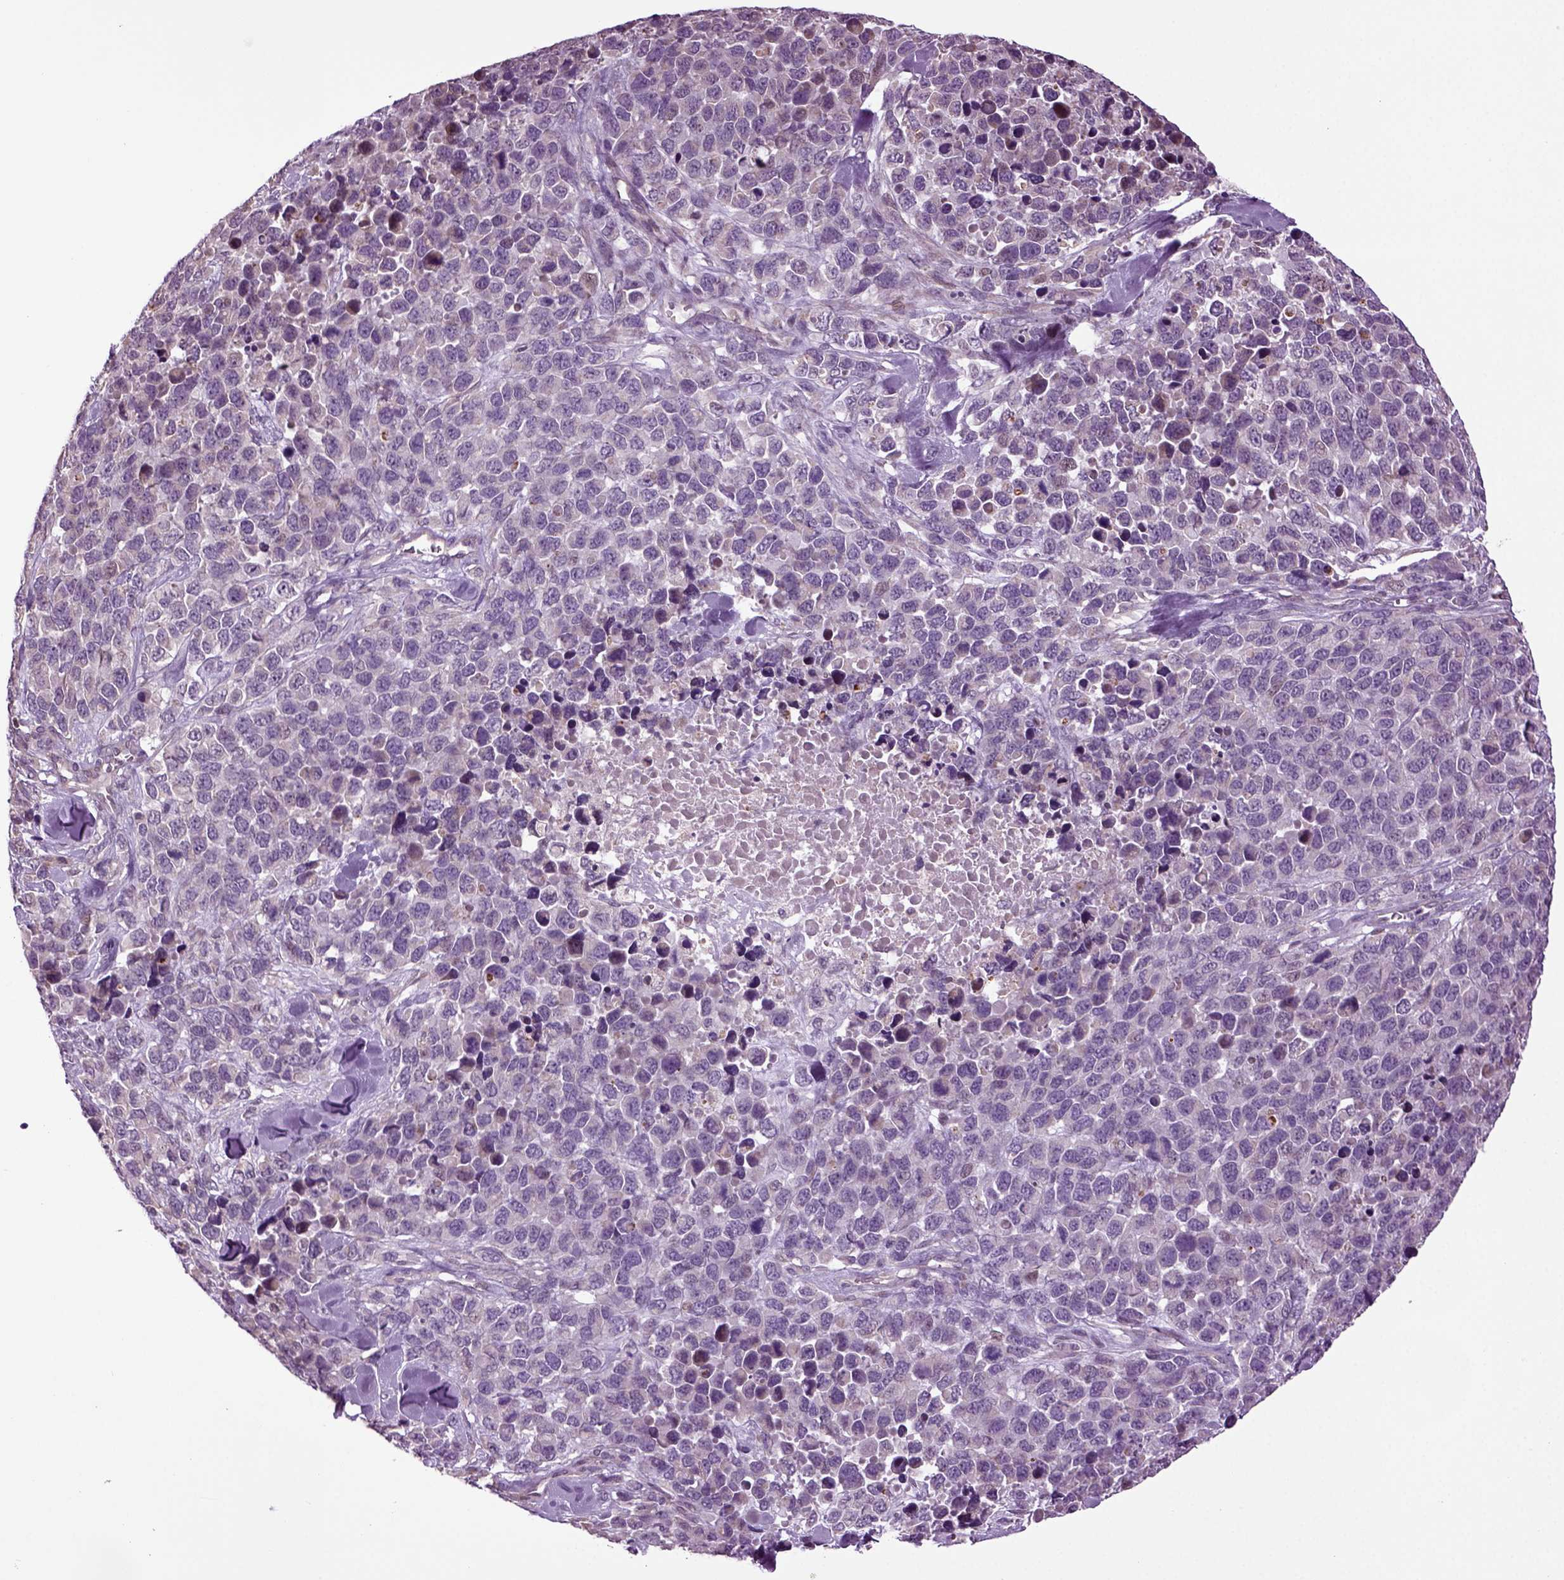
{"staining": {"intensity": "negative", "quantity": "none", "location": "none"}, "tissue": "melanoma", "cell_type": "Tumor cells", "image_type": "cancer", "snomed": [{"axis": "morphology", "description": "Malignant melanoma, Metastatic site"}, {"axis": "topography", "description": "Skin"}], "caption": "The immunohistochemistry (IHC) histopathology image has no significant staining in tumor cells of melanoma tissue.", "gene": "HAGHL", "patient": {"sex": "male", "age": 84}}